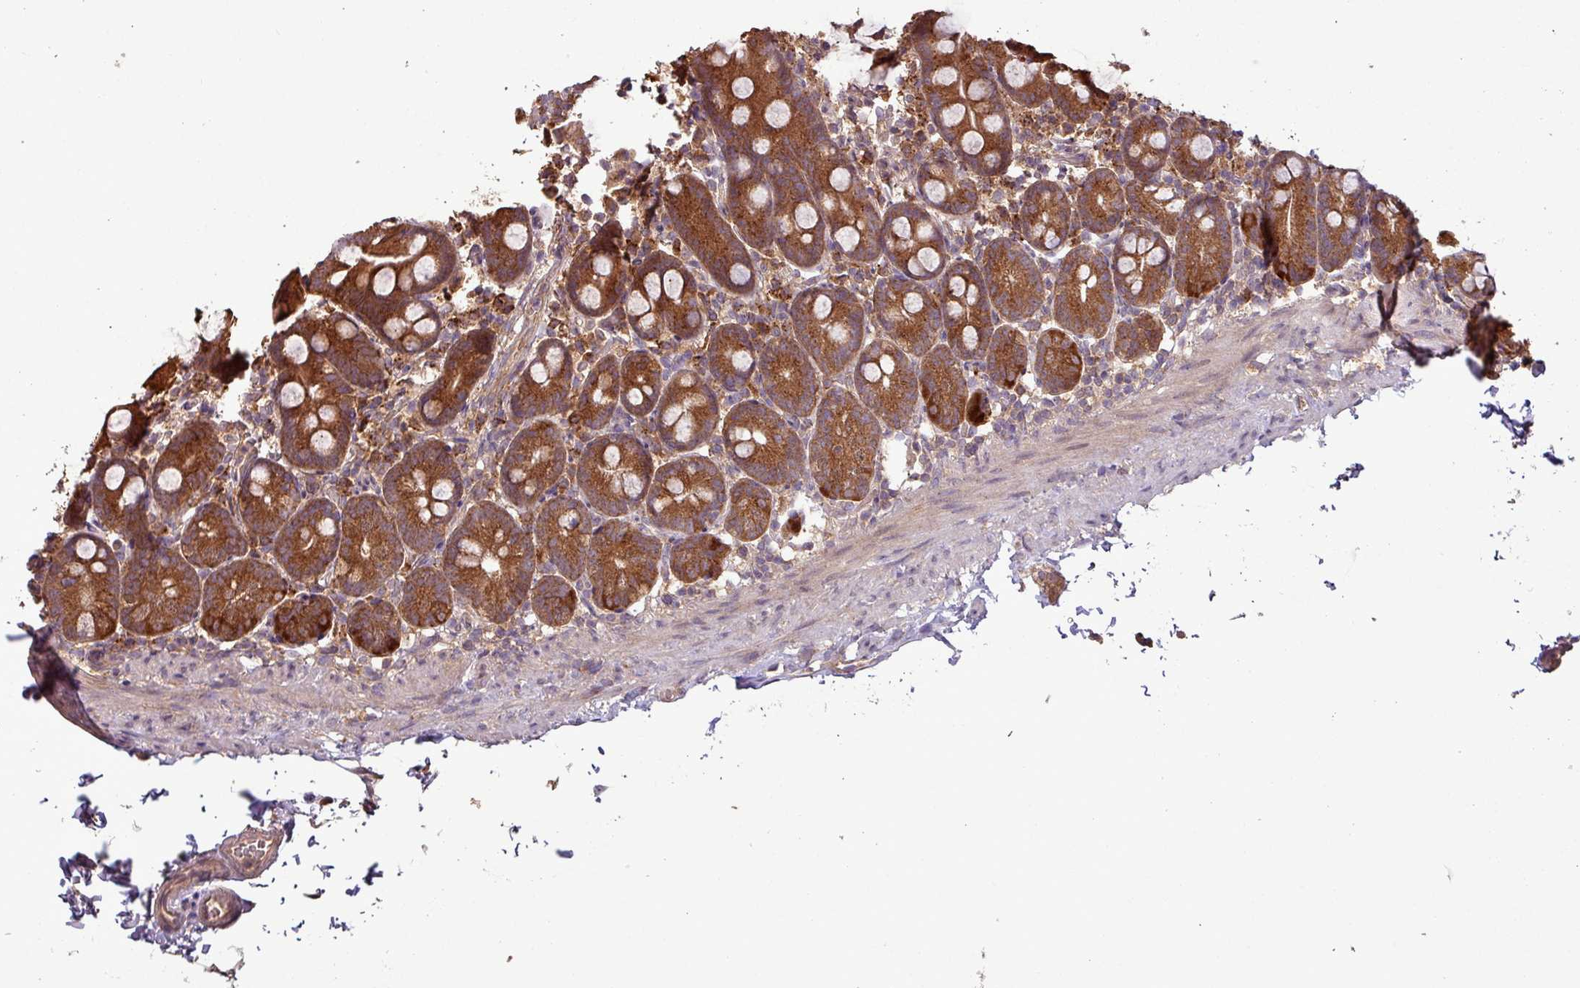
{"staining": {"intensity": "moderate", "quantity": ">75%", "location": "cytoplasmic/membranous"}, "tissue": "small intestine", "cell_type": "Glandular cells", "image_type": "normal", "snomed": [{"axis": "morphology", "description": "Normal tissue, NOS"}, {"axis": "topography", "description": "Small intestine"}], "caption": "Protein staining of normal small intestine shows moderate cytoplasmic/membranous positivity in about >75% of glandular cells. (DAB (3,3'-diaminobenzidine) IHC with brightfield microscopy, high magnification).", "gene": "NT5C3A", "patient": {"sex": "female", "age": 68}}